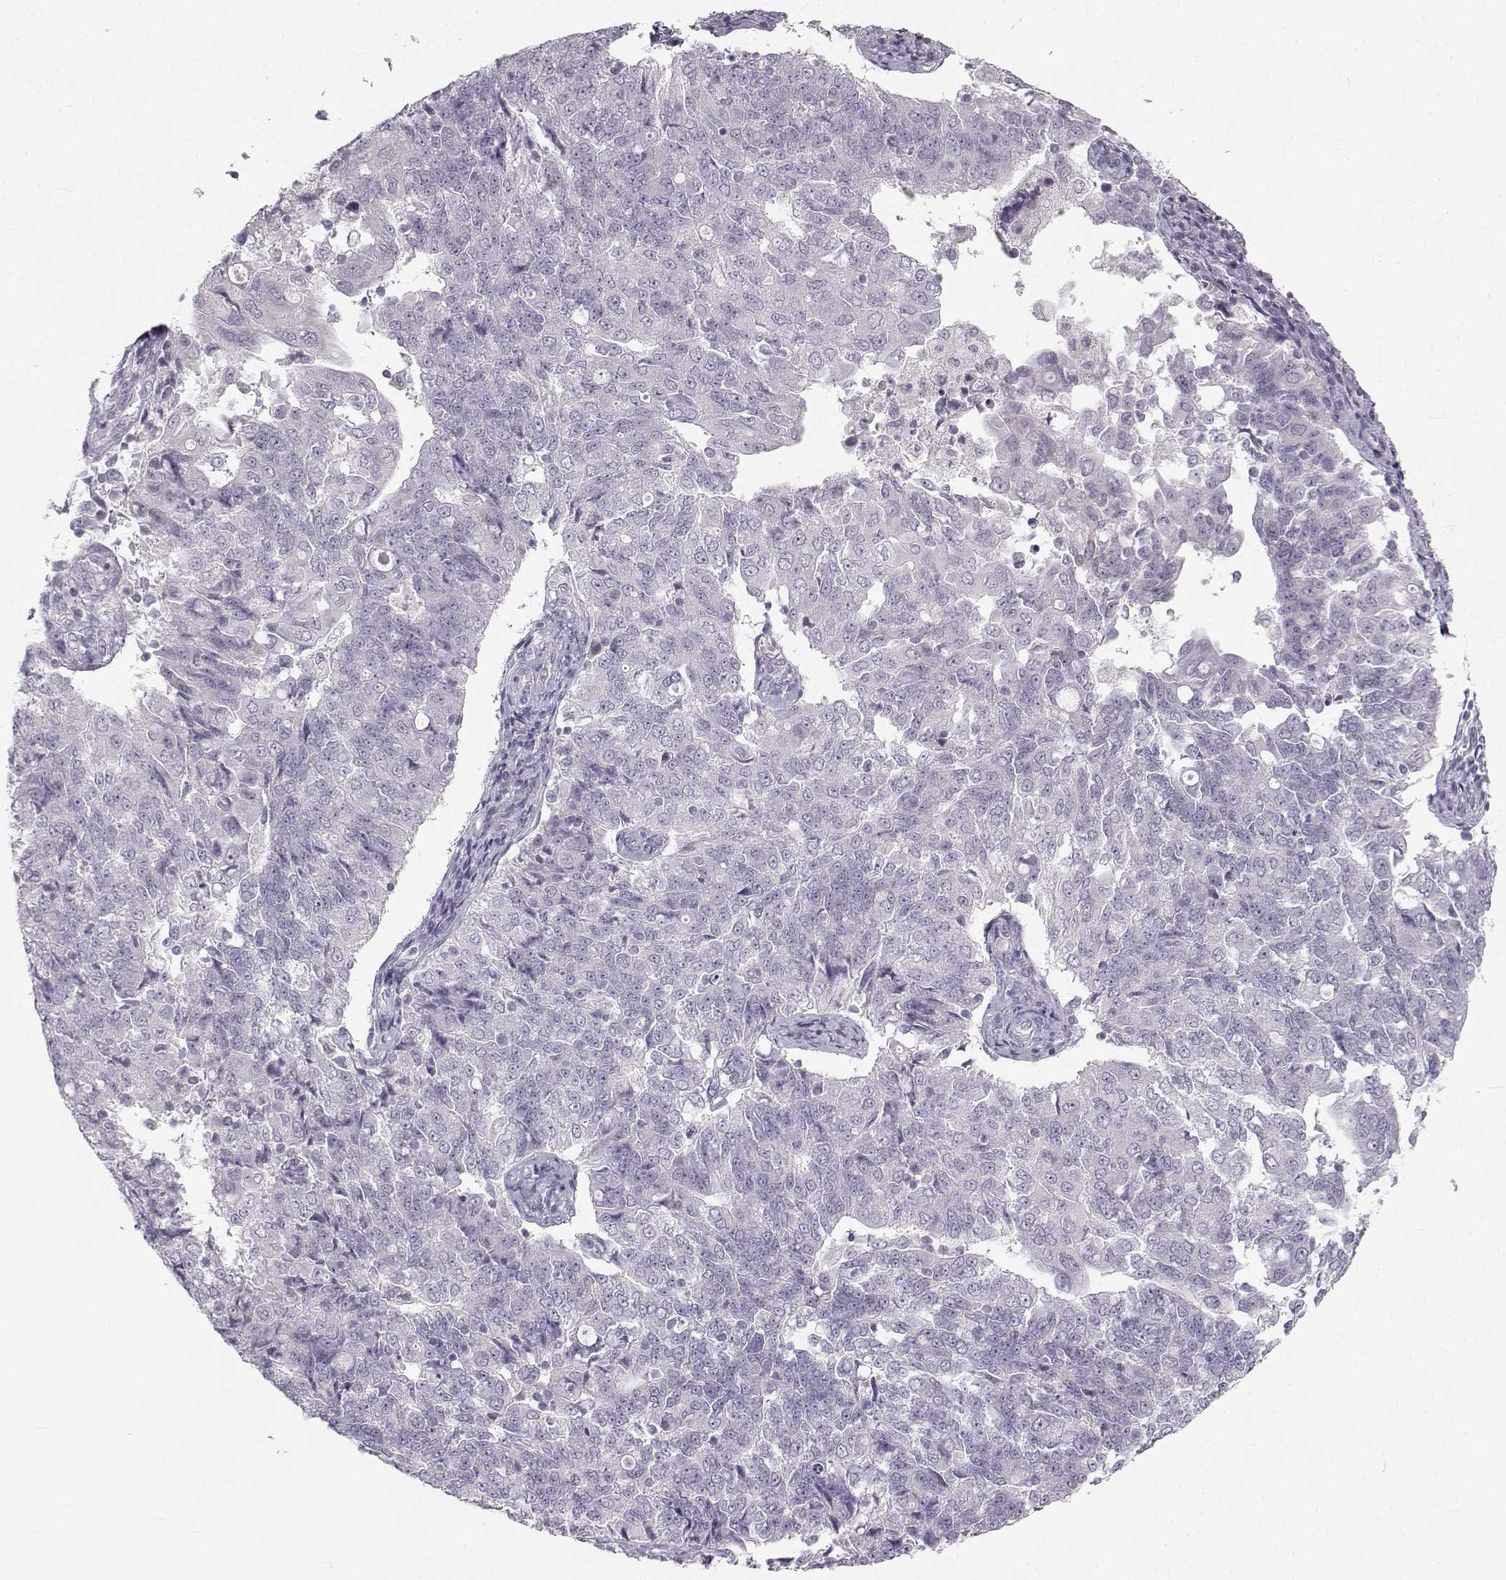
{"staining": {"intensity": "negative", "quantity": "none", "location": "none"}, "tissue": "endometrial cancer", "cell_type": "Tumor cells", "image_type": "cancer", "snomed": [{"axis": "morphology", "description": "Adenocarcinoma, NOS"}, {"axis": "topography", "description": "Endometrium"}], "caption": "A micrograph of endometrial adenocarcinoma stained for a protein shows no brown staining in tumor cells.", "gene": "OIP5", "patient": {"sex": "female", "age": 43}}